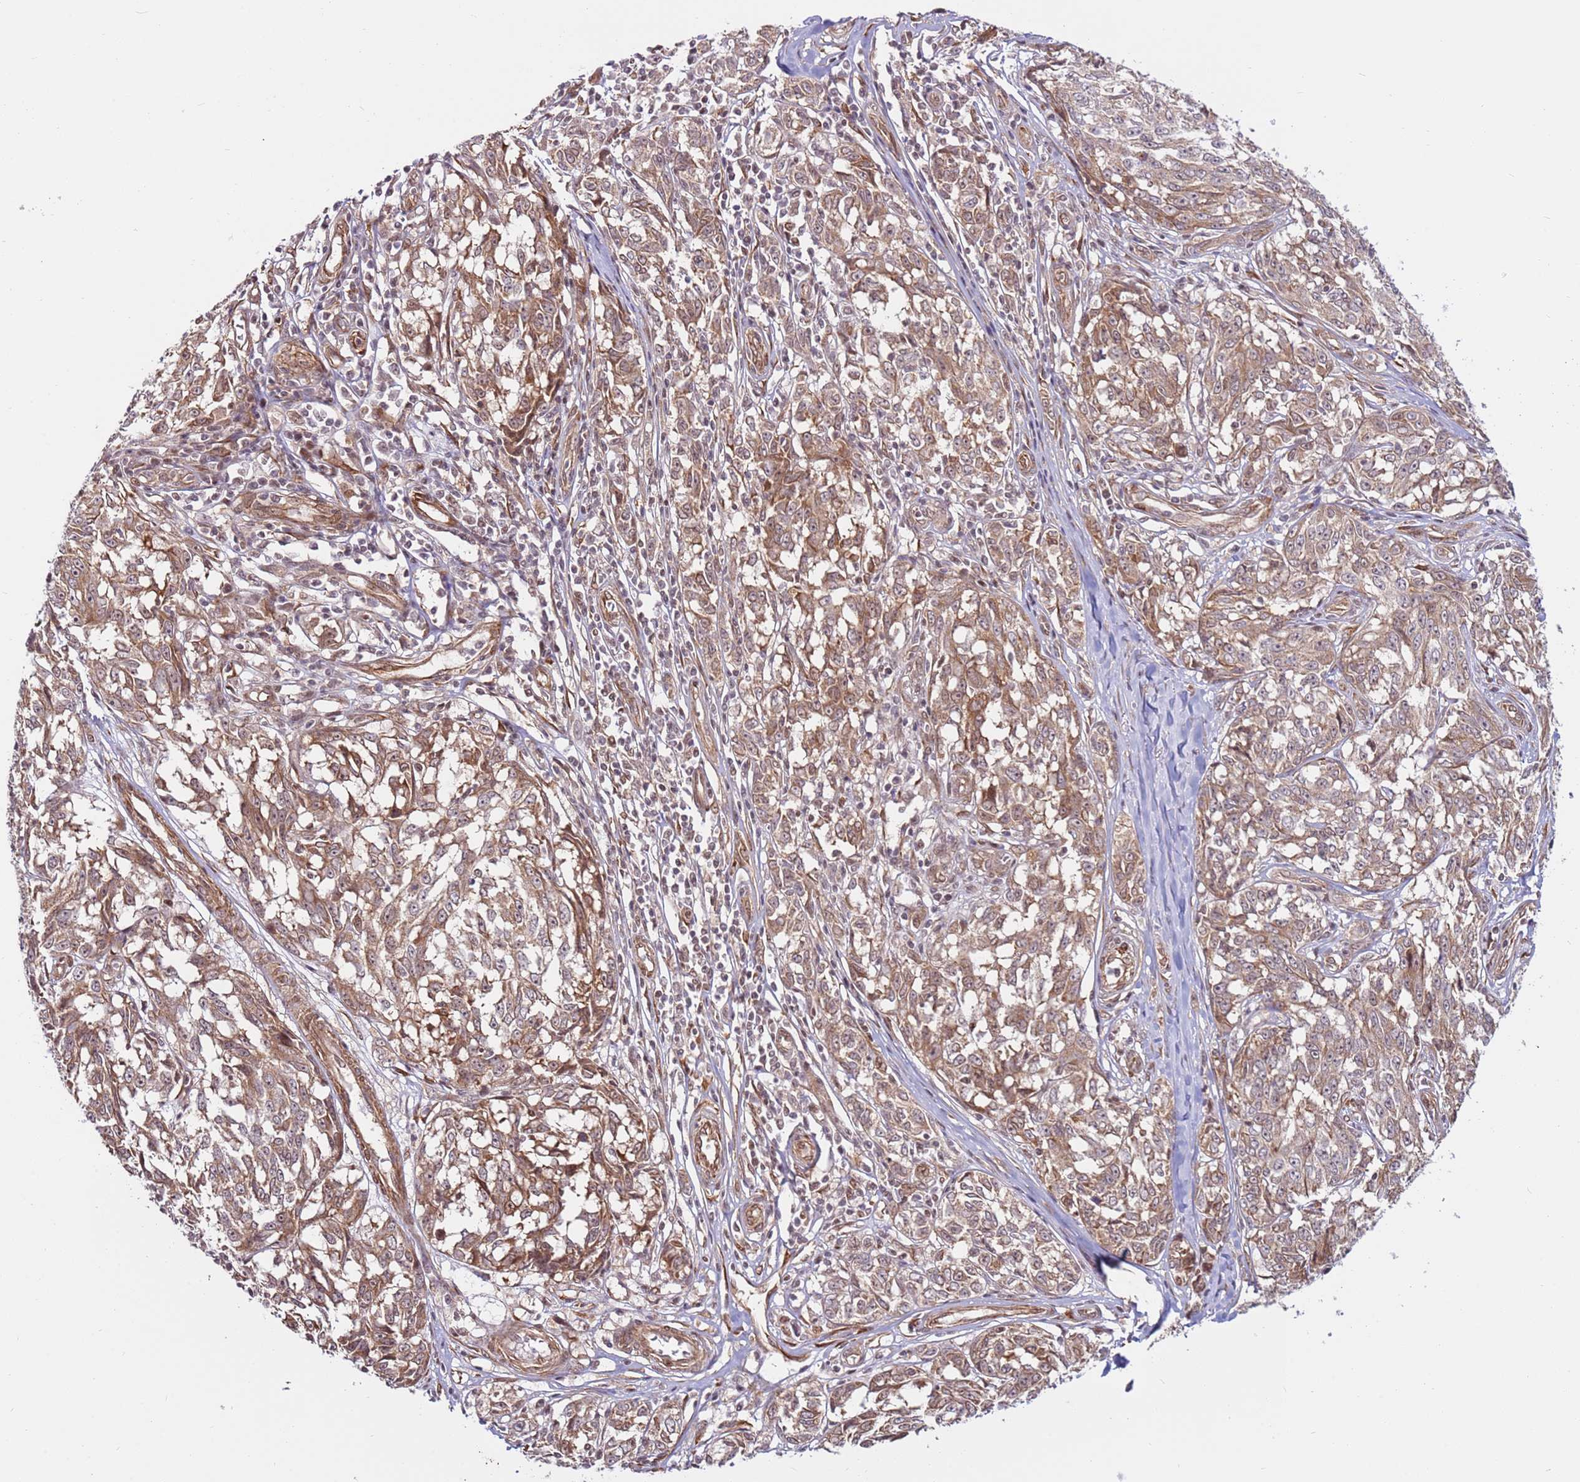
{"staining": {"intensity": "moderate", "quantity": ">75%", "location": "cytoplasmic/membranous"}, "tissue": "melanoma", "cell_type": "Tumor cells", "image_type": "cancer", "snomed": [{"axis": "morphology", "description": "Malignant melanoma, NOS"}, {"axis": "topography", "description": "Skin"}], "caption": "Immunohistochemical staining of malignant melanoma shows moderate cytoplasmic/membranous protein positivity in about >75% of tumor cells.", "gene": "DCAF4", "patient": {"sex": "female", "age": 64}}